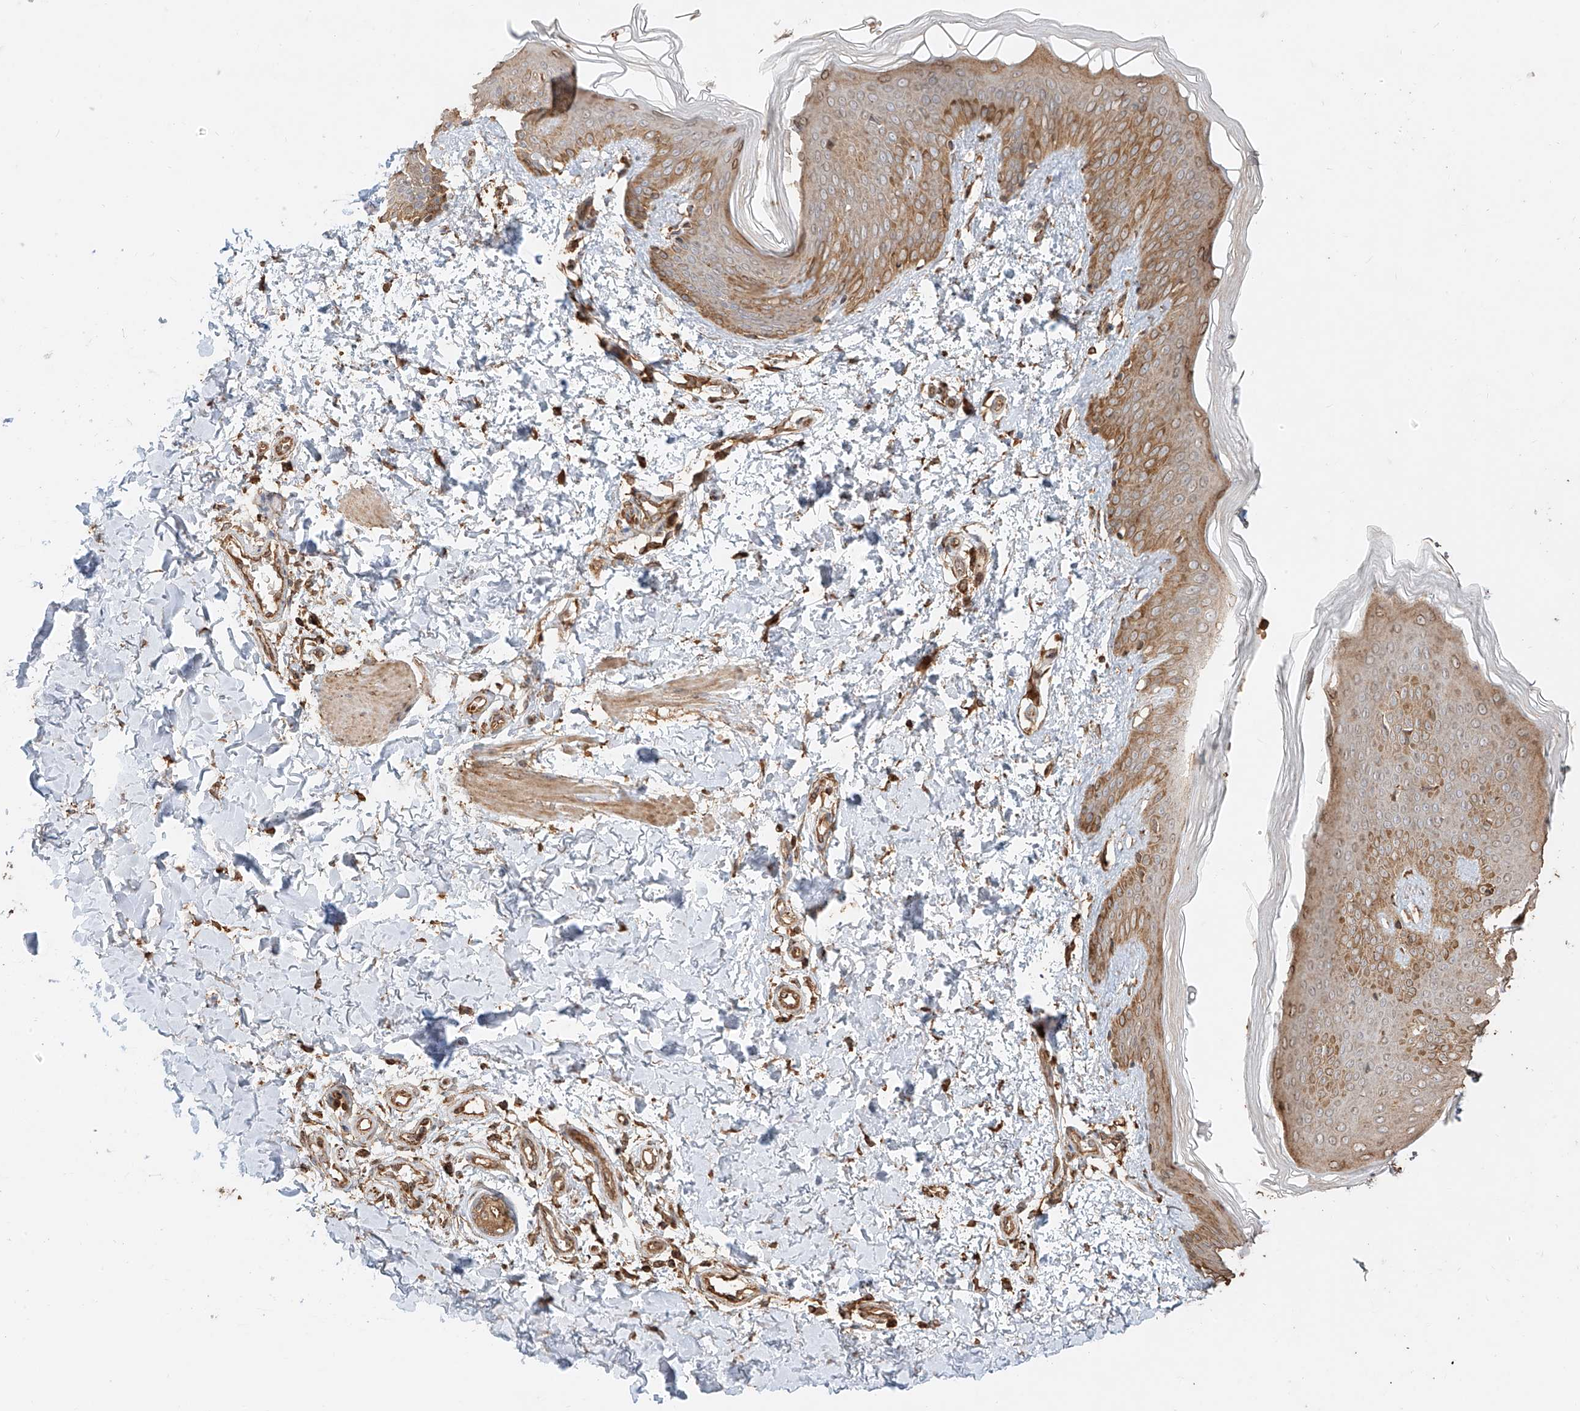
{"staining": {"intensity": "moderate", "quantity": "25%-75%", "location": "cytoplasmic/membranous"}, "tissue": "skin", "cell_type": "Fibroblasts", "image_type": "normal", "snomed": [{"axis": "morphology", "description": "Normal tissue, NOS"}, {"axis": "morphology", "description": "Neoplasm, benign, NOS"}, {"axis": "topography", "description": "Skin"}, {"axis": "topography", "description": "Soft tissue"}], "caption": "Brown immunohistochemical staining in normal human skin shows moderate cytoplasmic/membranous positivity in approximately 25%-75% of fibroblasts.", "gene": "EFNB1", "patient": {"sex": "male", "age": 26}}